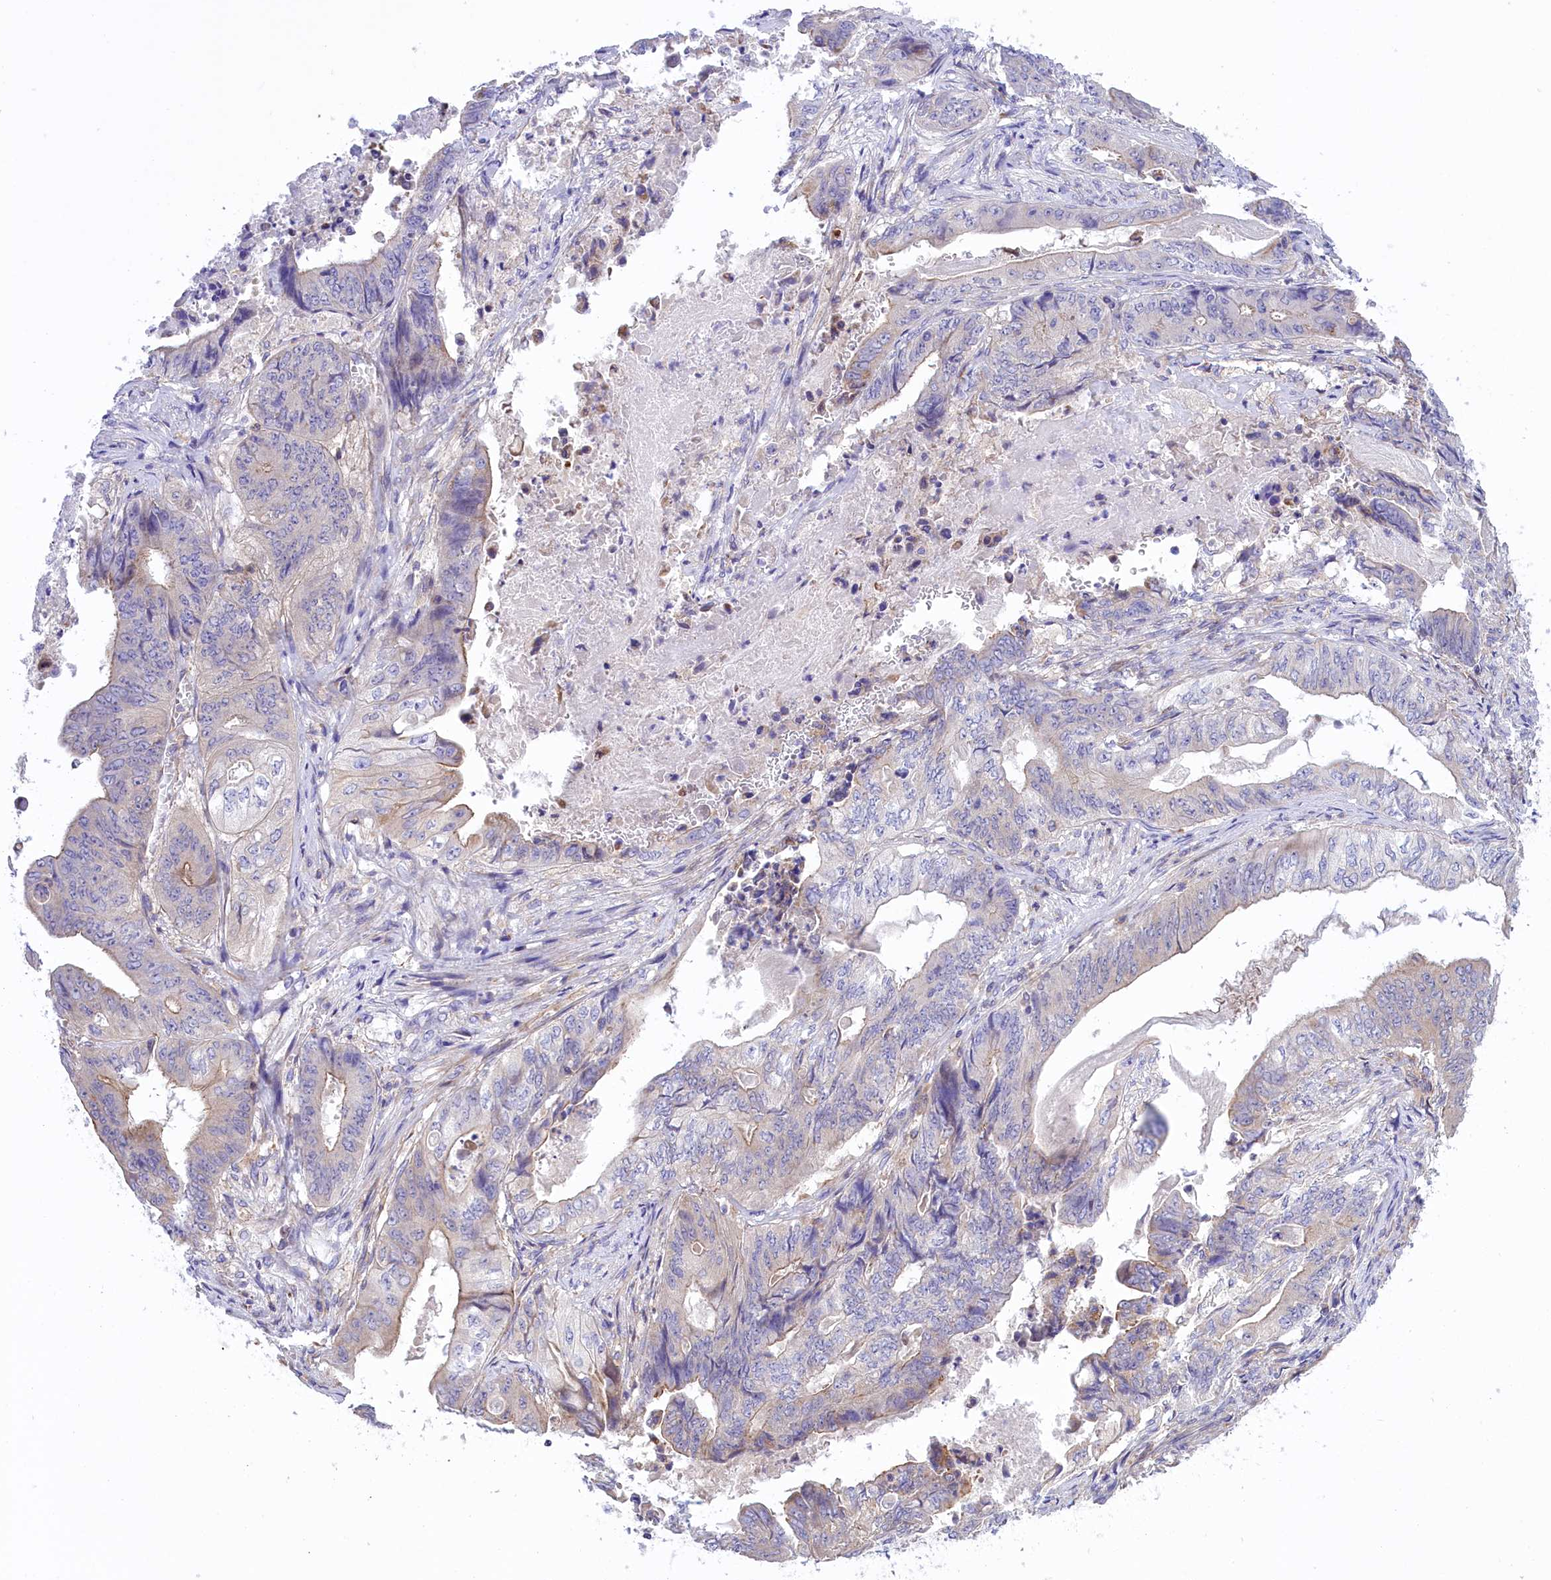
{"staining": {"intensity": "weak", "quantity": "<25%", "location": "cytoplasmic/membranous"}, "tissue": "stomach cancer", "cell_type": "Tumor cells", "image_type": "cancer", "snomed": [{"axis": "morphology", "description": "Adenocarcinoma, NOS"}, {"axis": "topography", "description": "Stomach"}], "caption": "Immunohistochemistry of human adenocarcinoma (stomach) demonstrates no staining in tumor cells.", "gene": "CORO7-PAM16", "patient": {"sex": "female", "age": 73}}